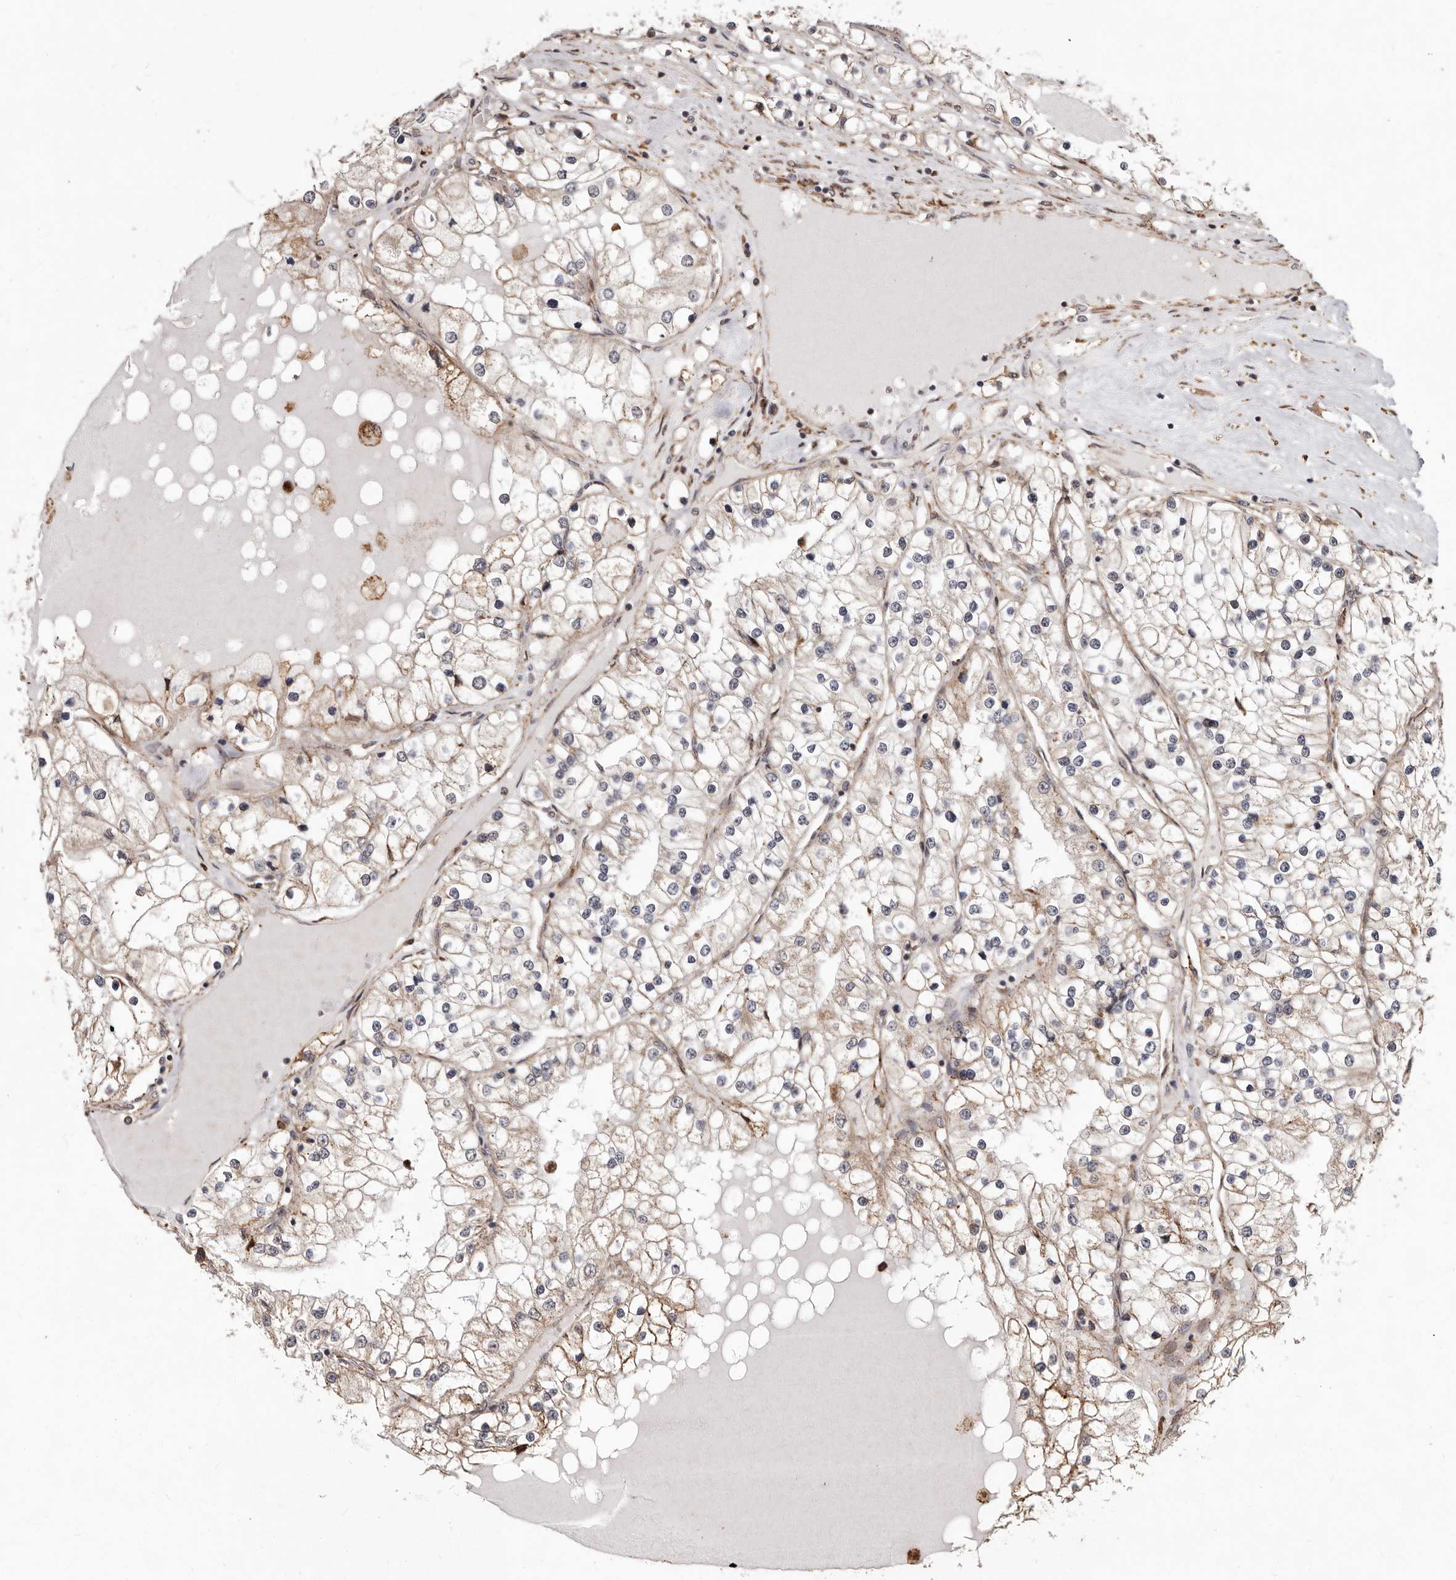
{"staining": {"intensity": "weak", "quantity": "<25%", "location": "cytoplasmic/membranous"}, "tissue": "renal cancer", "cell_type": "Tumor cells", "image_type": "cancer", "snomed": [{"axis": "morphology", "description": "Adenocarcinoma, NOS"}, {"axis": "topography", "description": "Kidney"}], "caption": "IHC micrograph of neoplastic tissue: renal adenocarcinoma stained with DAB (3,3'-diaminobenzidine) exhibits no significant protein expression in tumor cells.", "gene": "RRM2B", "patient": {"sex": "male", "age": 68}}